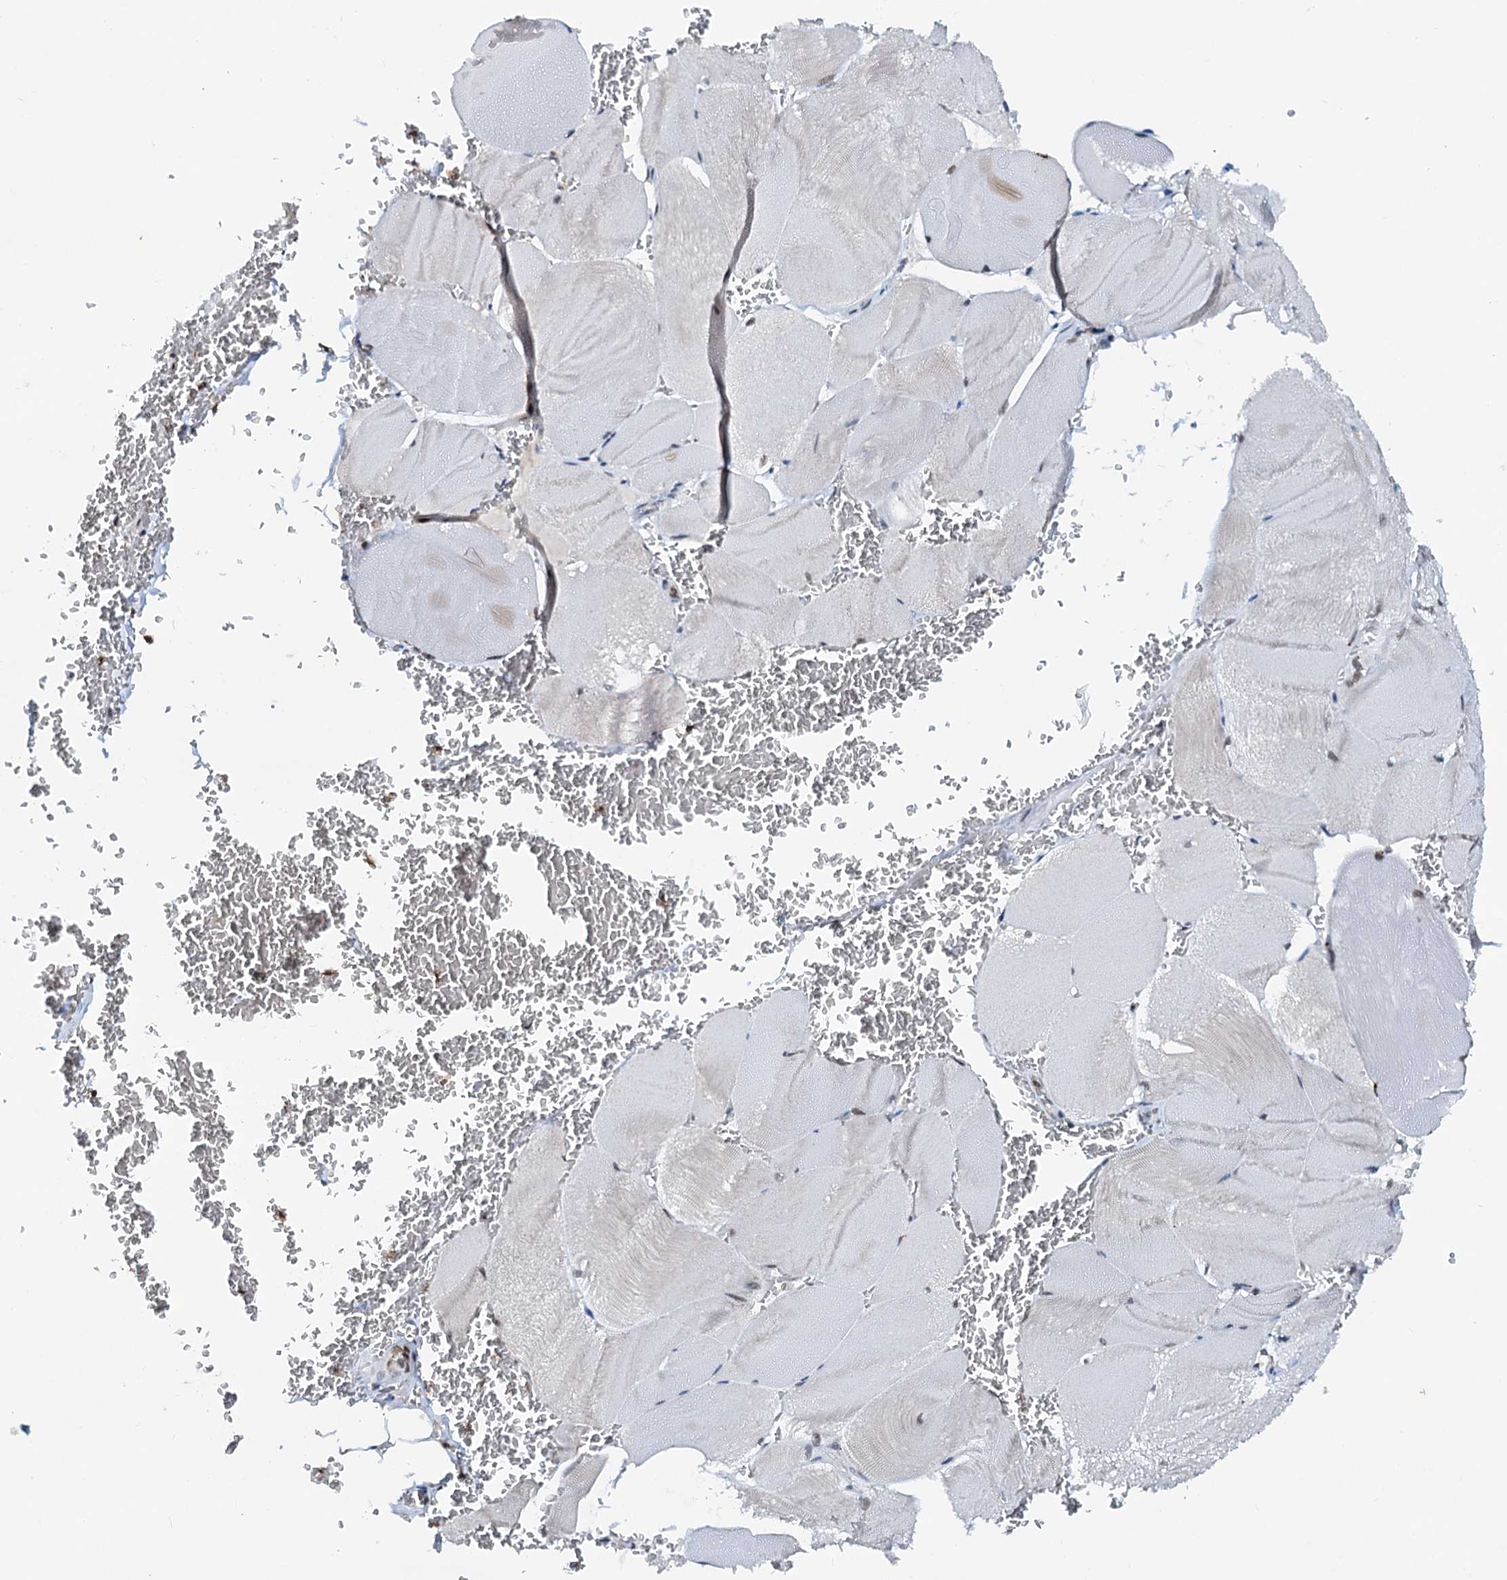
{"staining": {"intensity": "moderate", "quantity": "25%-75%", "location": "nuclear"}, "tissue": "skeletal muscle", "cell_type": "Myocytes", "image_type": "normal", "snomed": [{"axis": "morphology", "description": "Normal tissue, NOS"}, {"axis": "morphology", "description": "Basal cell carcinoma"}, {"axis": "topography", "description": "Skeletal muscle"}], "caption": "Human skeletal muscle stained for a protein (brown) demonstrates moderate nuclear positive staining in approximately 25%-75% of myocytes.", "gene": "SNRPD1", "patient": {"sex": "female", "age": 64}}